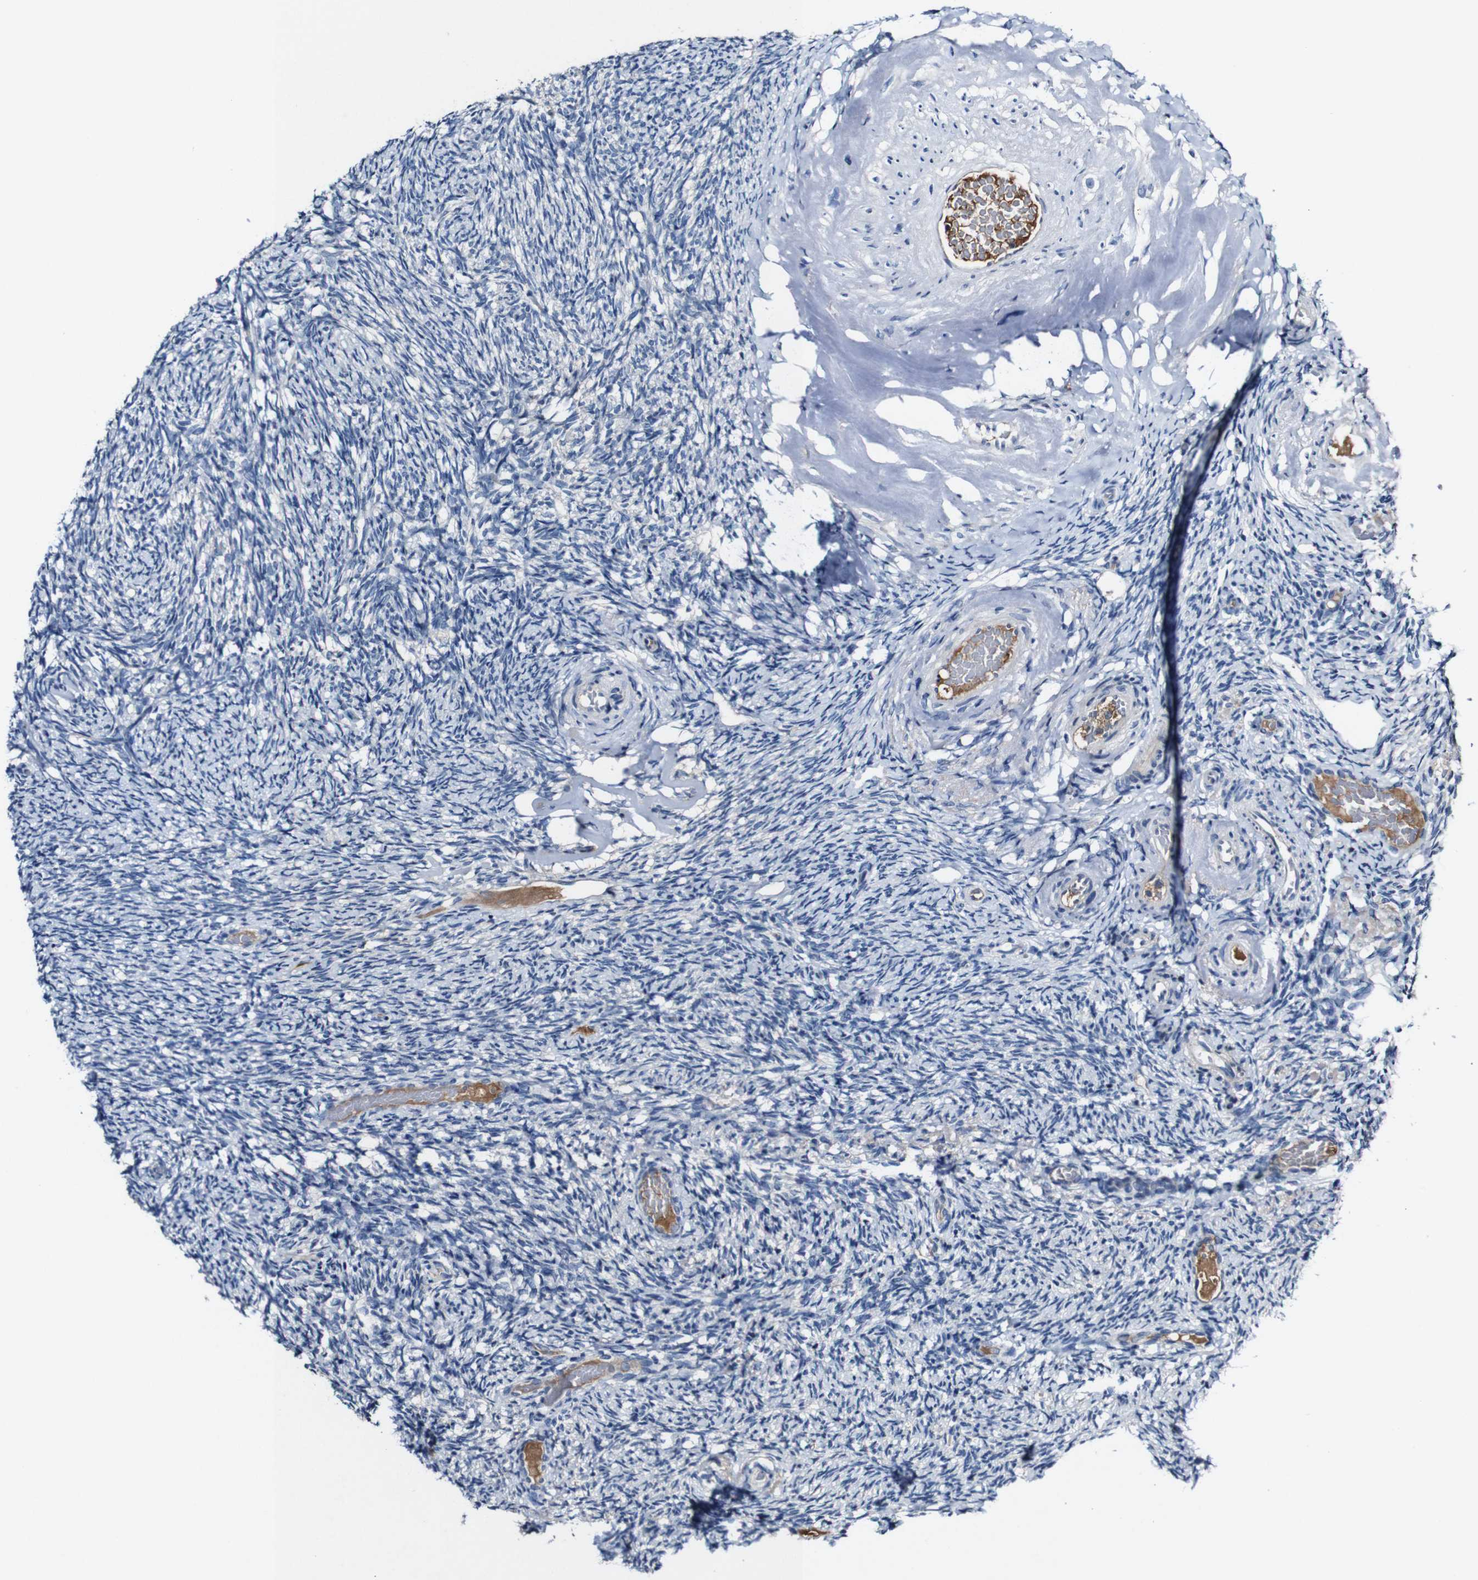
{"staining": {"intensity": "negative", "quantity": "none", "location": "none"}, "tissue": "ovary", "cell_type": "Follicle cells", "image_type": "normal", "snomed": [{"axis": "morphology", "description": "Normal tissue, NOS"}, {"axis": "topography", "description": "Ovary"}], "caption": "Follicle cells show no significant protein staining in unremarkable ovary. Nuclei are stained in blue.", "gene": "GRAMD1A", "patient": {"sex": "female", "age": 60}}